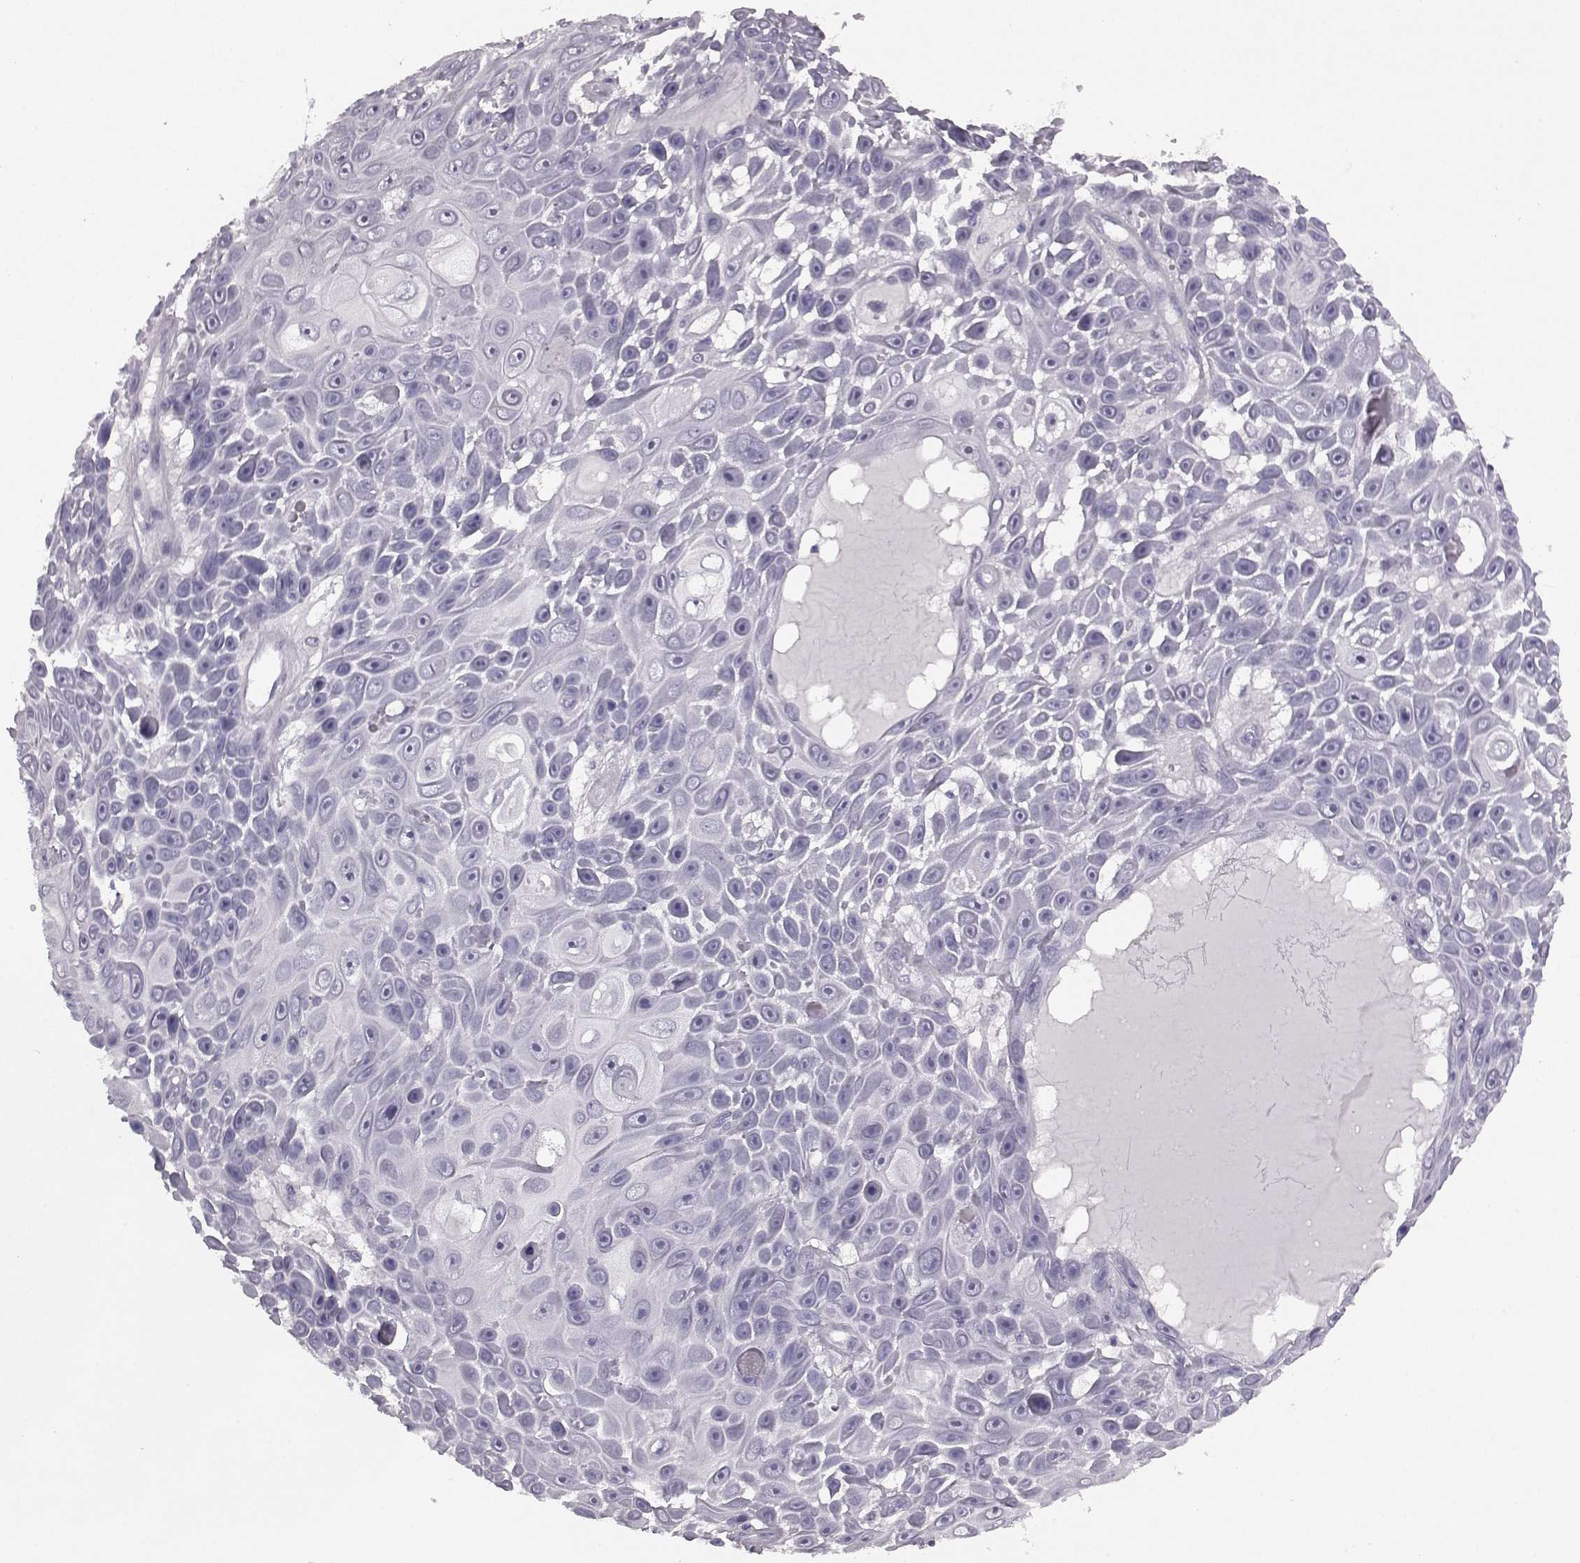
{"staining": {"intensity": "negative", "quantity": "none", "location": "none"}, "tissue": "skin cancer", "cell_type": "Tumor cells", "image_type": "cancer", "snomed": [{"axis": "morphology", "description": "Squamous cell carcinoma, NOS"}, {"axis": "topography", "description": "Skin"}], "caption": "Immunohistochemistry image of squamous cell carcinoma (skin) stained for a protein (brown), which shows no staining in tumor cells. (IHC, brightfield microscopy, high magnification).", "gene": "AIPL1", "patient": {"sex": "male", "age": 82}}